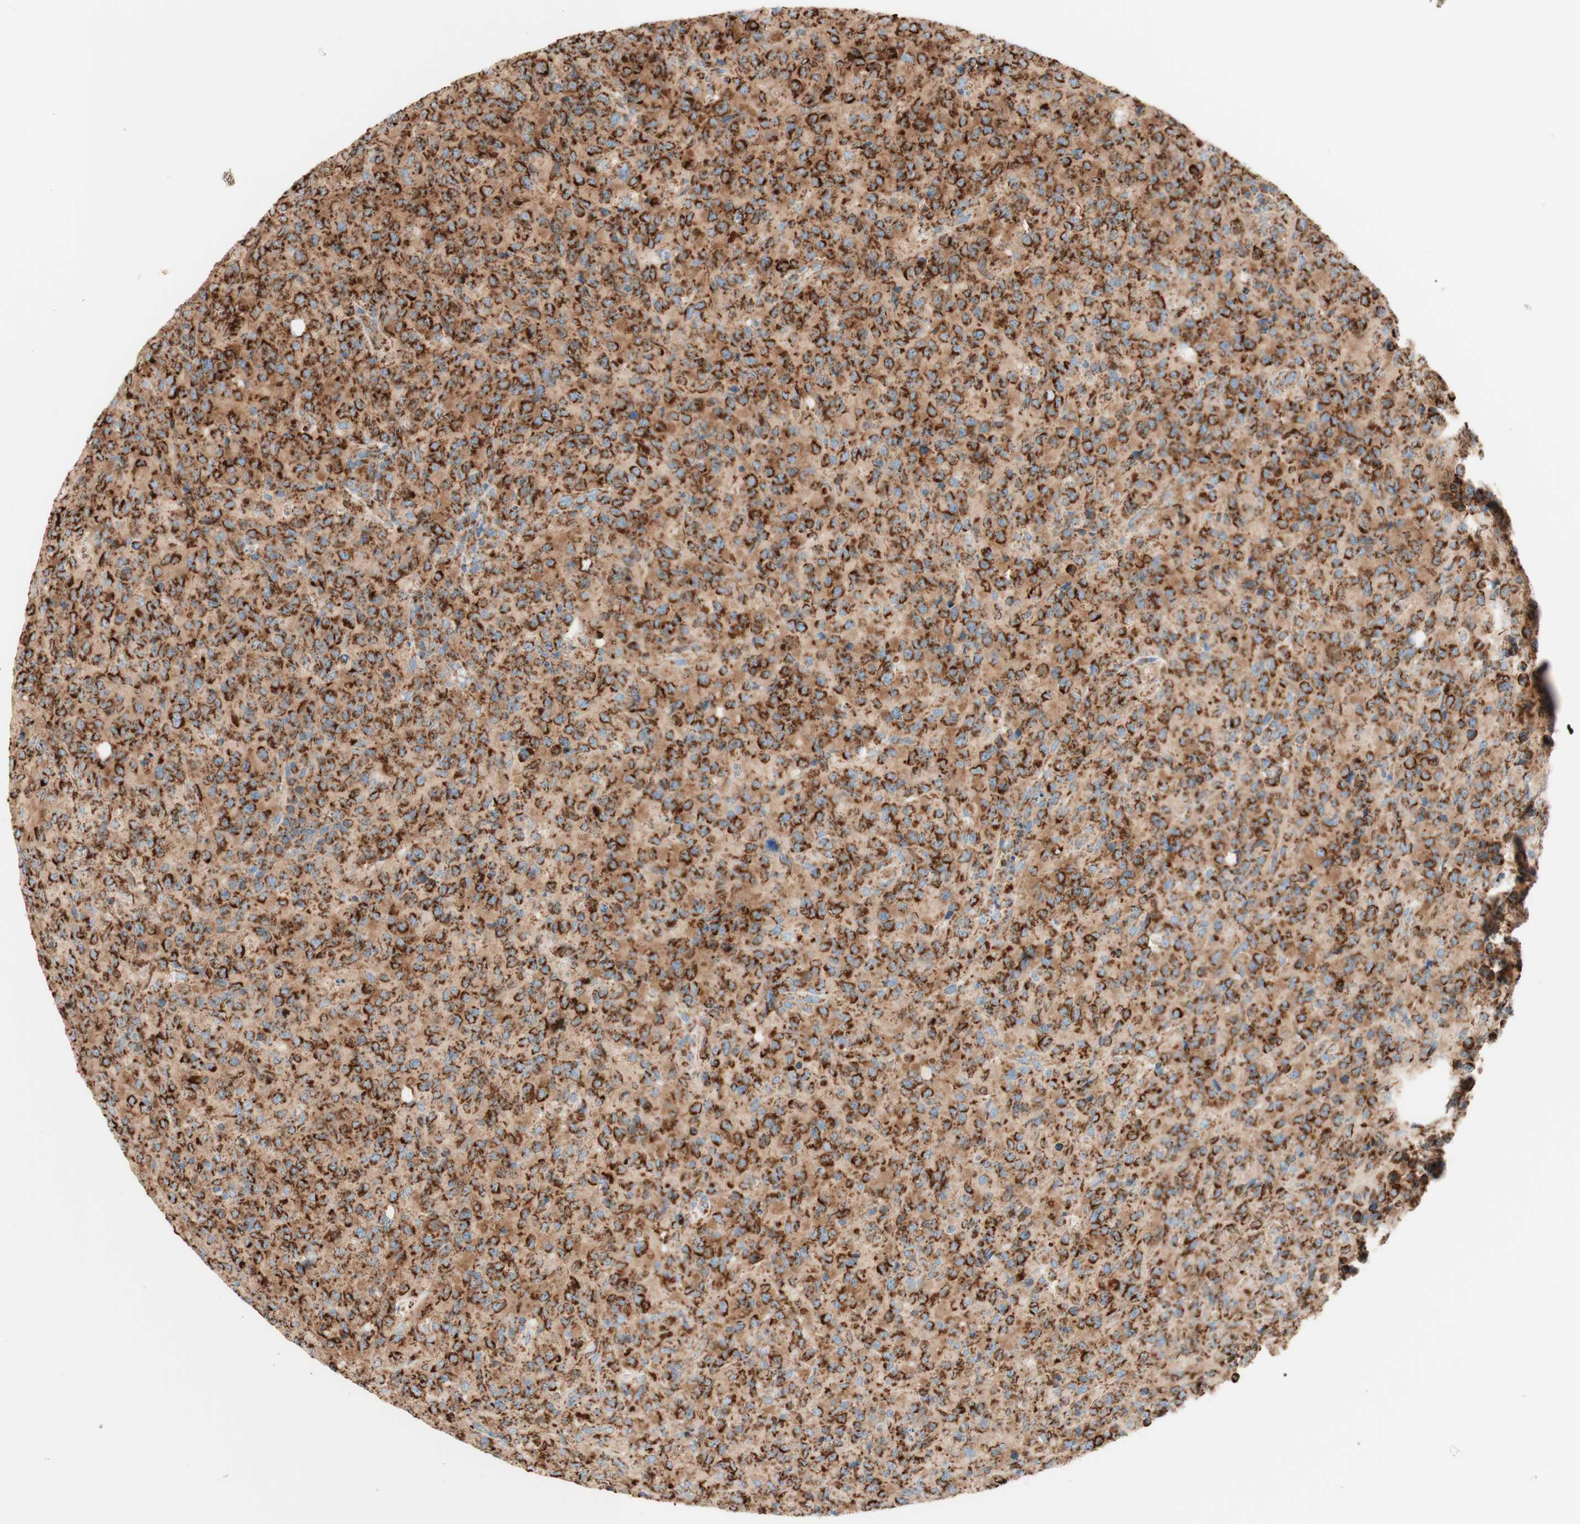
{"staining": {"intensity": "strong", "quantity": ">75%", "location": "cytoplasmic/membranous"}, "tissue": "lymphoma", "cell_type": "Tumor cells", "image_type": "cancer", "snomed": [{"axis": "morphology", "description": "Malignant lymphoma, non-Hodgkin's type, High grade"}, {"axis": "topography", "description": "Tonsil"}], "caption": "Brown immunohistochemical staining in human high-grade malignant lymphoma, non-Hodgkin's type reveals strong cytoplasmic/membranous staining in approximately >75% of tumor cells.", "gene": "TOMM20", "patient": {"sex": "female", "age": 36}}